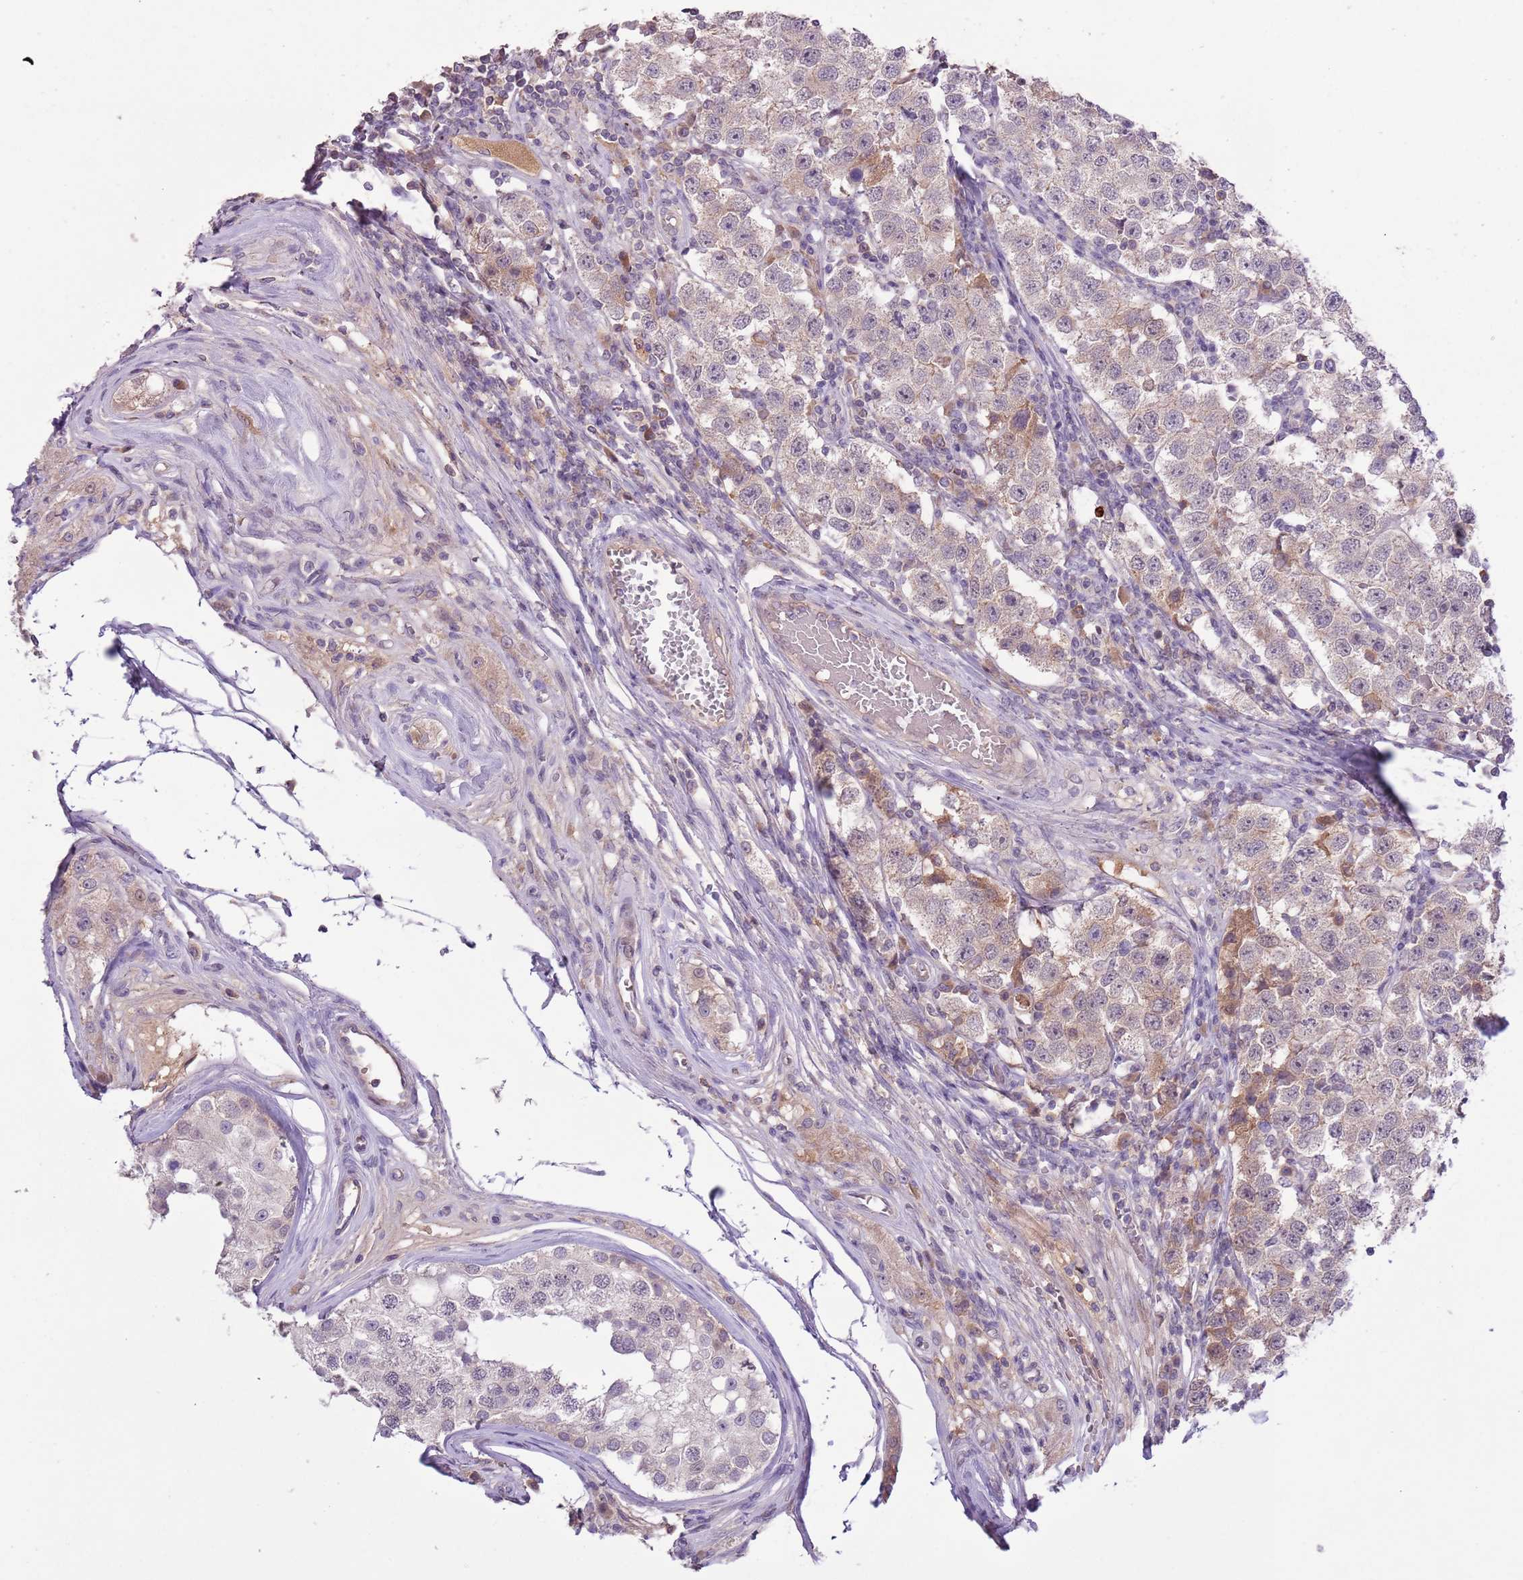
{"staining": {"intensity": "moderate", "quantity": "<25%", "location": "cytoplasmic/membranous"}, "tissue": "testis cancer", "cell_type": "Tumor cells", "image_type": "cancer", "snomed": [{"axis": "morphology", "description": "Seminoma, NOS"}, {"axis": "topography", "description": "Testis"}], "caption": "Tumor cells exhibit low levels of moderate cytoplasmic/membranous staining in about <25% of cells in testis cancer.", "gene": "SHROOM3", "patient": {"sex": "male", "age": 34}}